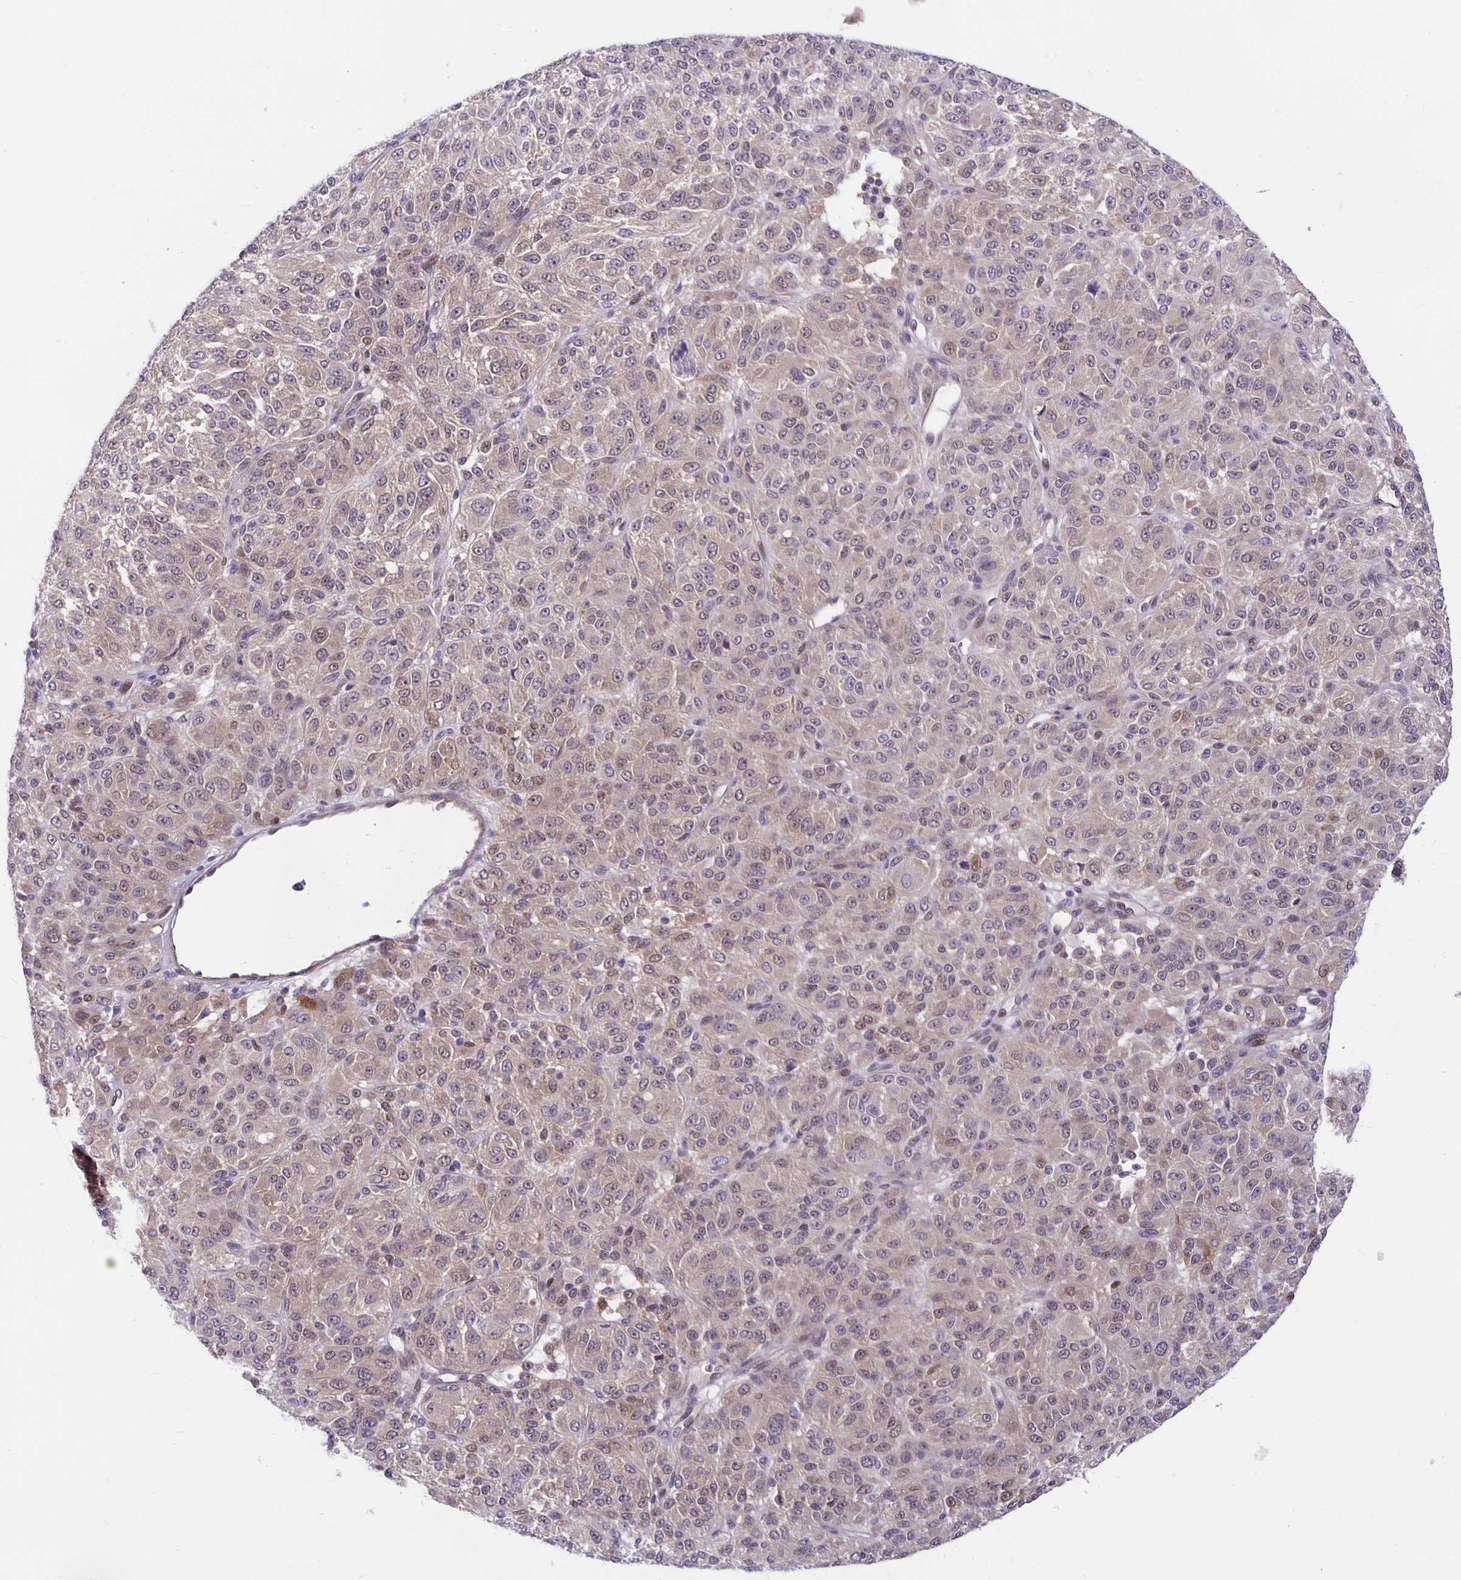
{"staining": {"intensity": "weak", "quantity": ">75%", "location": "cytoplasmic/membranous"}, "tissue": "melanoma", "cell_type": "Tumor cells", "image_type": "cancer", "snomed": [{"axis": "morphology", "description": "Malignant melanoma, Metastatic site"}, {"axis": "topography", "description": "Brain"}], "caption": "This is an image of immunohistochemistry (IHC) staining of malignant melanoma (metastatic site), which shows weak positivity in the cytoplasmic/membranous of tumor cells.", "gene": "TAX1BP3", "patient": {"sex": "female", "age": 56}}